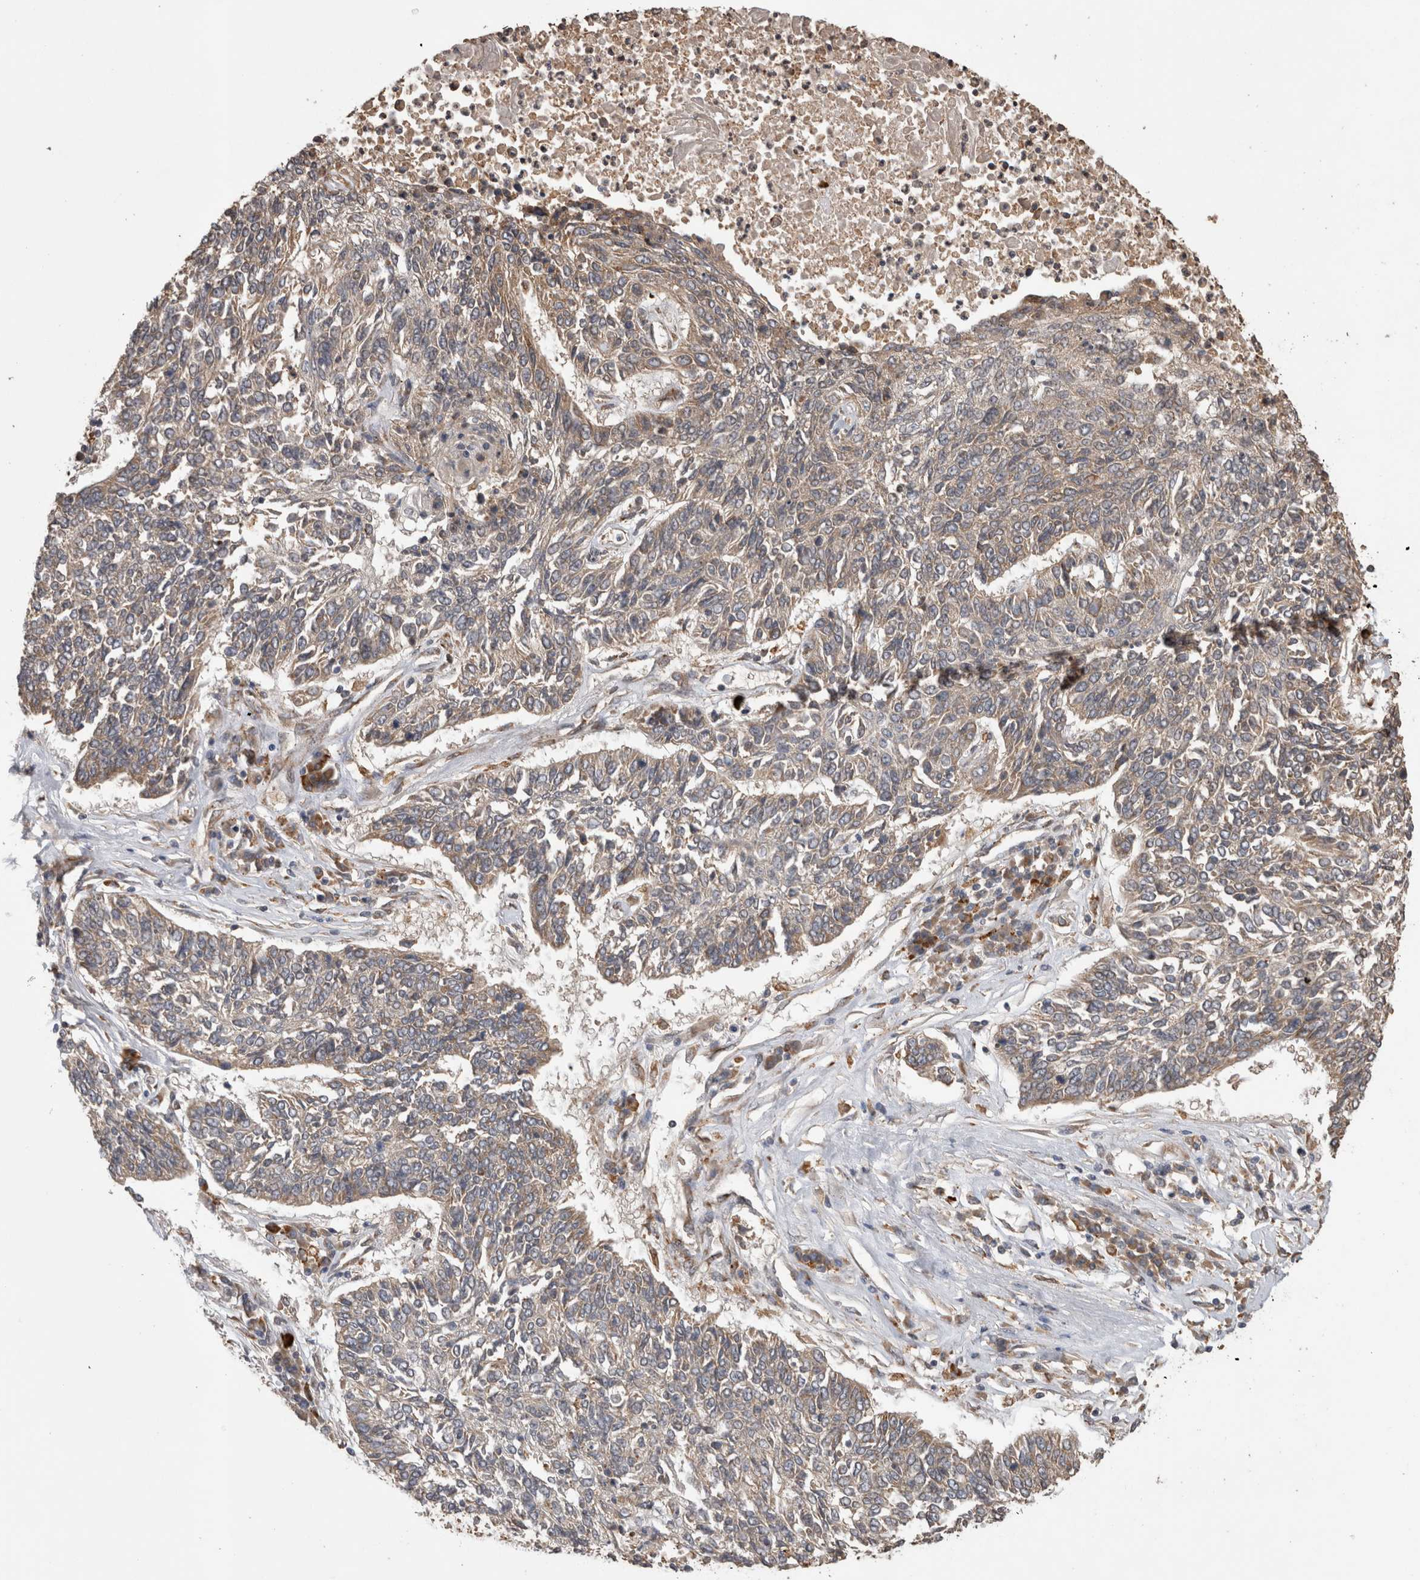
{"staining": {"intensity": "weak", "quantity": "<25%", "location": "cytoplasmic/membranous"}, "tissue": "lung cancer", "cell_type": "Tumor cells", "image_type": "cancer", "snomed": [{"axis": "morphology", "description": "Normal tissue, NOS"}, {"axis": "morphology", "description": "Squamous cell carcinoma, NOS"}, {"axis": "topography", "description": "Cartilage tissue"}, {"axis": "topography", "description": "Bronchus"}, {"axis": "topography", "description": "Lung"}], "caption": "IHC micrograph of neoplastic tissue: lung squamous cell carcinoma stained with DAB (3,3'-diaminobenzidine) shows no significant protein positivity in tumor cells.", "gene": "TBCE", "patient": {"sex": "female", "age": 49}}